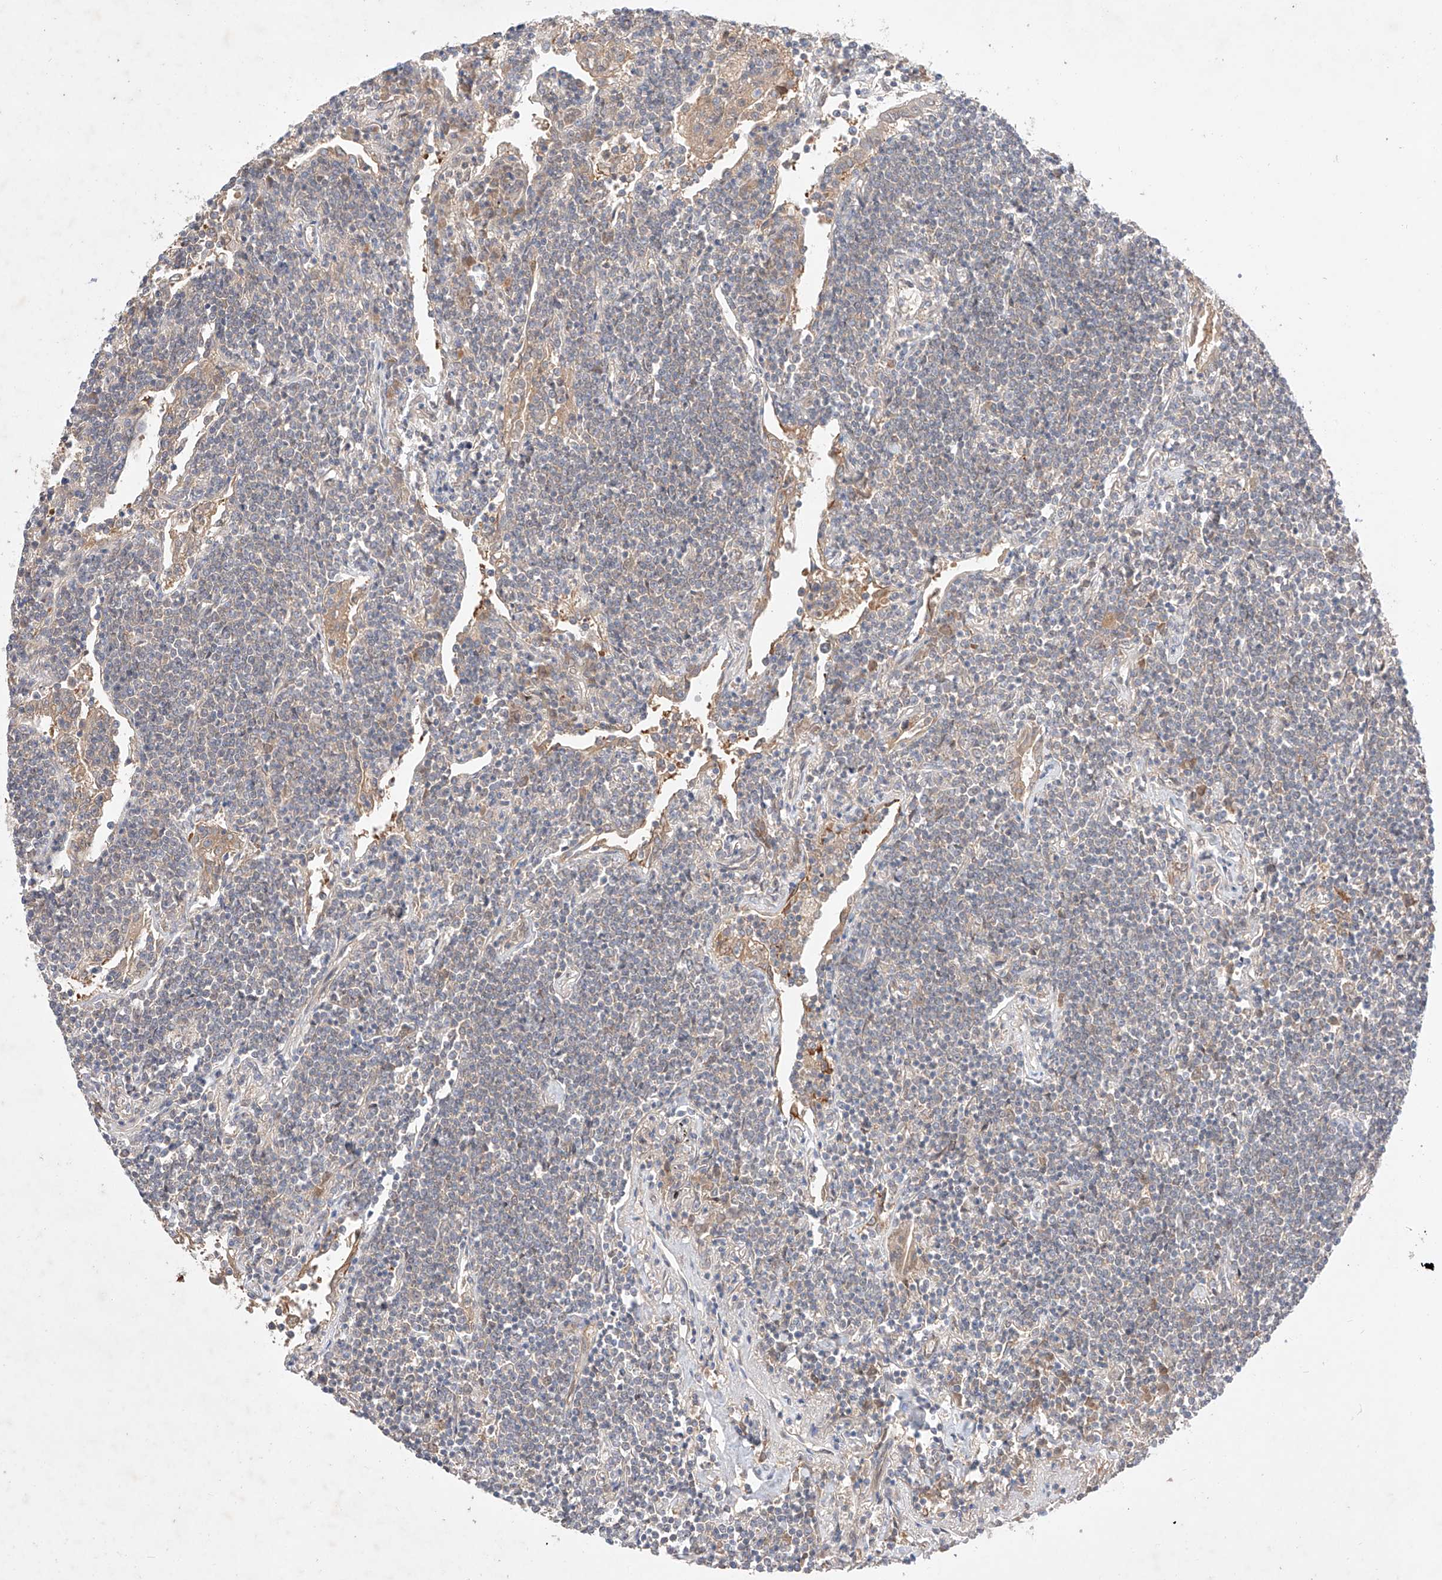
{"staining": {"intensity": "negative", "quantity": "none", "location": "none"}, "tissue": "lymphoma", "cell_type": "Tumor cells", "image_type": "cancer", "snomed": [{"axis": "morphology", "description": "Malignant lymphoma, non-Hodgkin's type, Low grade"}, {"axis": "topography", "description": "Lung"}], "caption": "Immunohistochemistry image of lymphoma stained for a protein (brown), which demonstrates no positivity in tumor cells.", "gene": "ZNF124", "patient": {"sex": "female", "age": 71}}